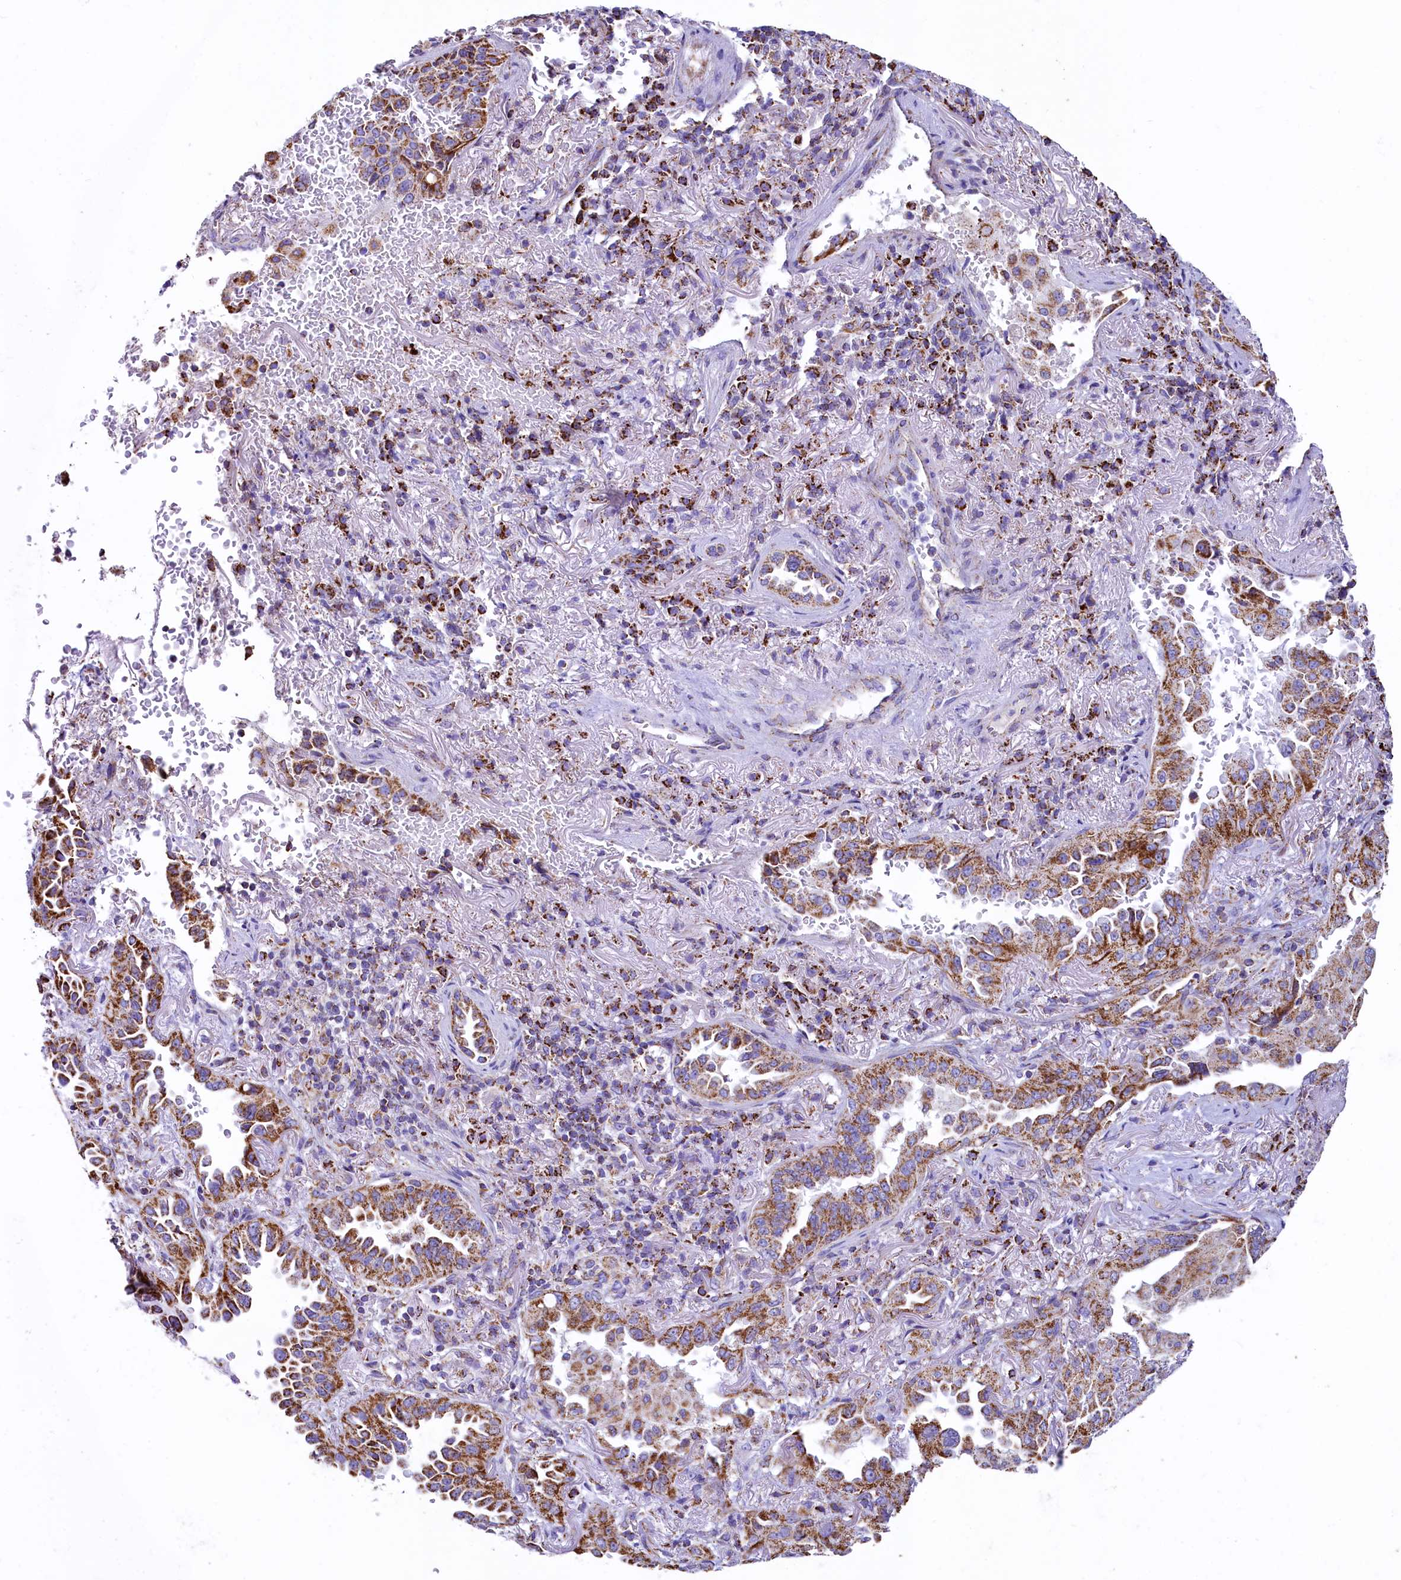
{"staining": {"intensity": "moderate", "quantity": ">75%", "location": "cytoplasmic/membranous"}, "tissue": "lung cancer", "cell_type": "Tumor cells", "image_type": "cancer", "snomed": [{"axis": "morphology", "description": "Adenocarcinoma, NOS"}, {"axis": "topography", "description": "Lung"}], "caption": "A histopathology image of human lung adenocarcinoma stained for a protein shows moderate cytoplasmic/membranous brown staining in tumor cells. (Stains: DAB (3,3'-diaminobenzidine) in brown, nuclei in blue, Microscopy: brightfield microscopy at high magnification).", "gene": "IDH3A", "patient": {"sex": "female", "age": 69}}